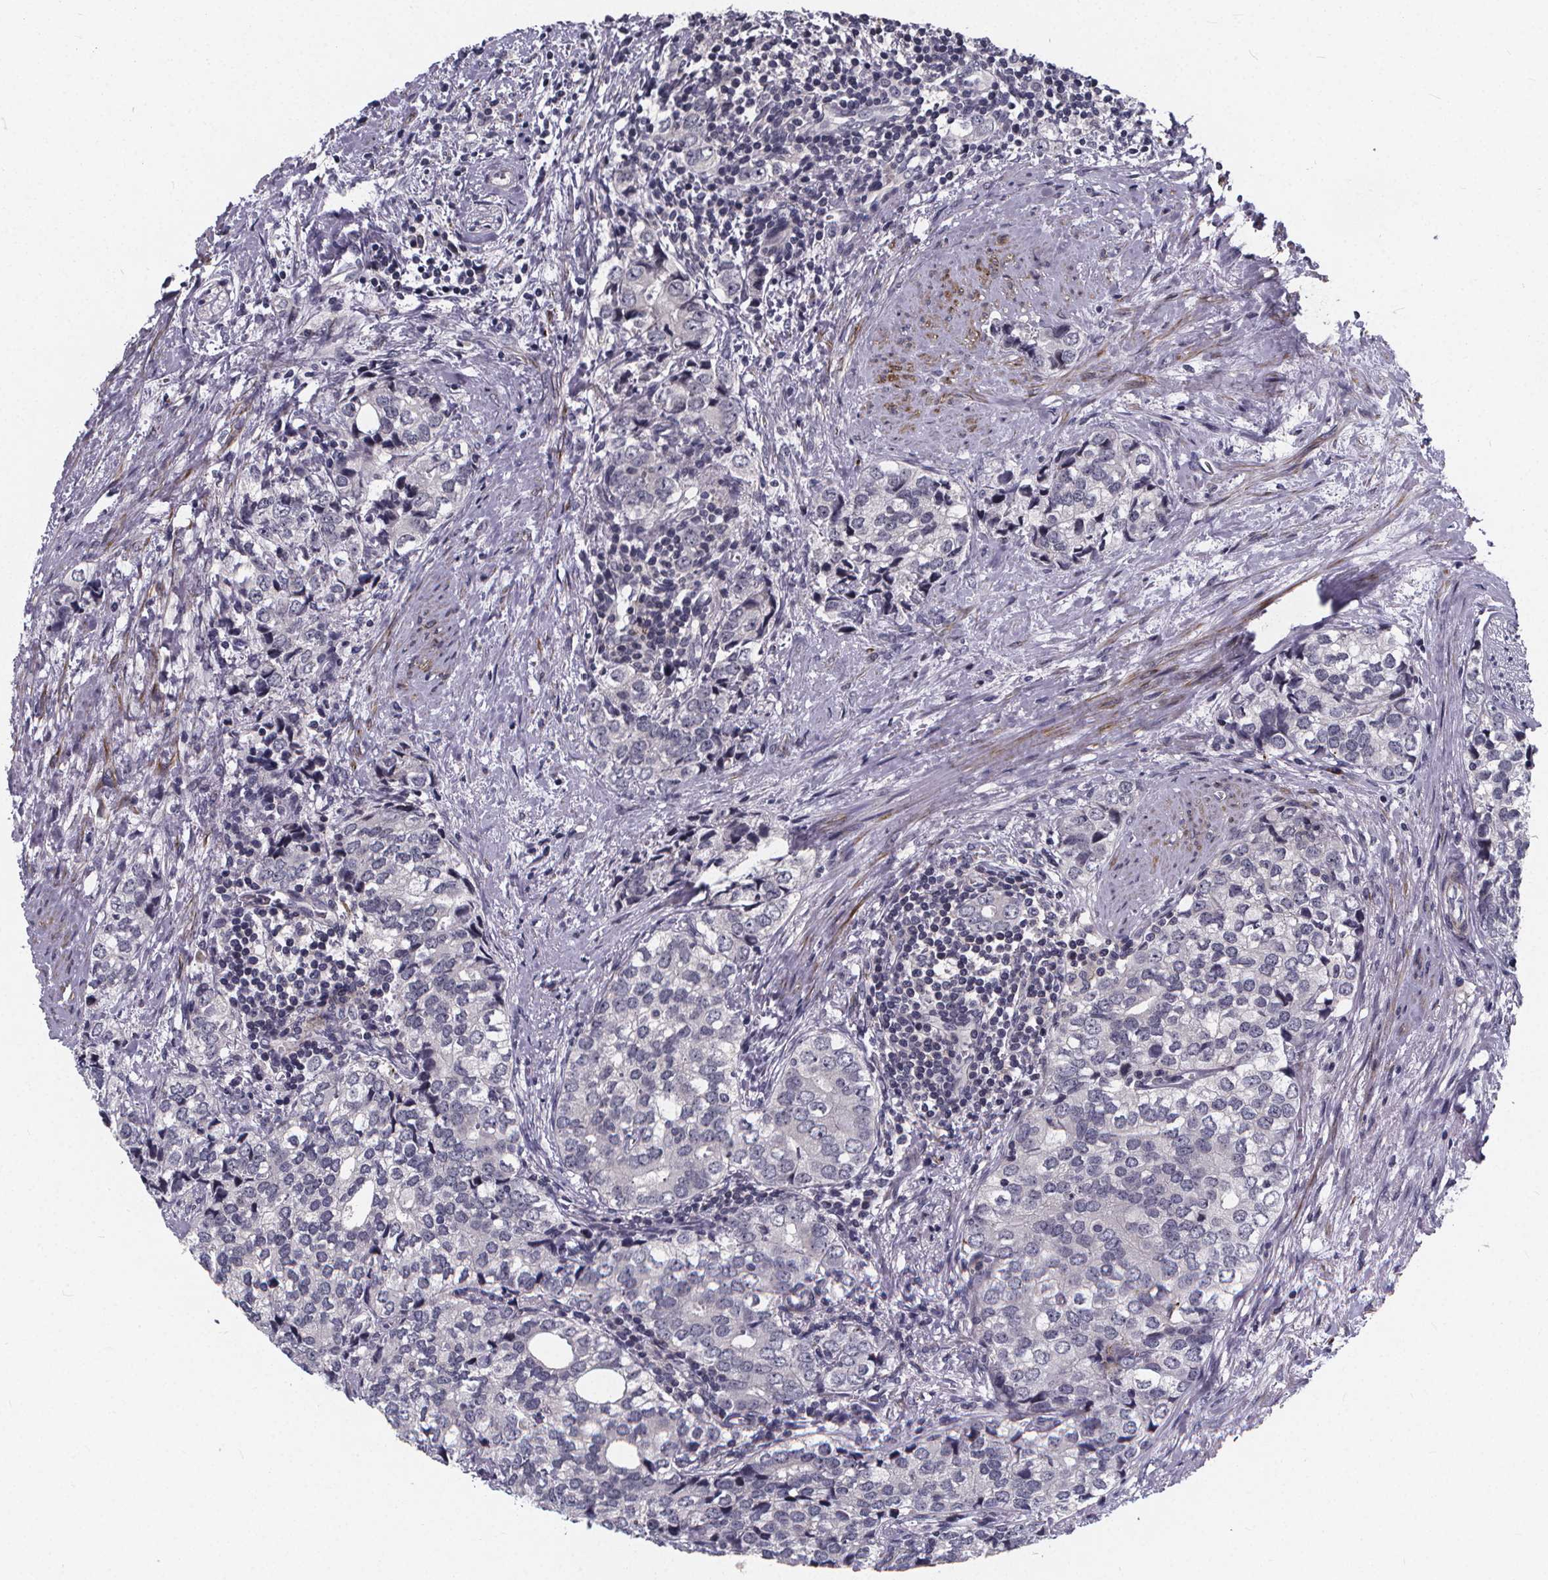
{"staining": {"intensity": "negative", "quantity": "none", "location": "none"}, "tissue": "prostate cancer", "cell_type": "Tumor cells", "image_type": "cancer", "snomed": [{"axis": "morphology", "description": "Adenocarcinoma, NOS"}, {"axis": "topography", "description": "Prostate and seminal vesicle, NOS"}], "caption": "Tumor cells show no significant expression in prostate adenocarcinoma. The staining was performed using DAB to visualize the protein expression in brown, while the nuclei were stained in blue with hematoxylin (Magnification: 20x).", "gene": "FBXW2", "patient": {"sex": "male", "age": 63}}